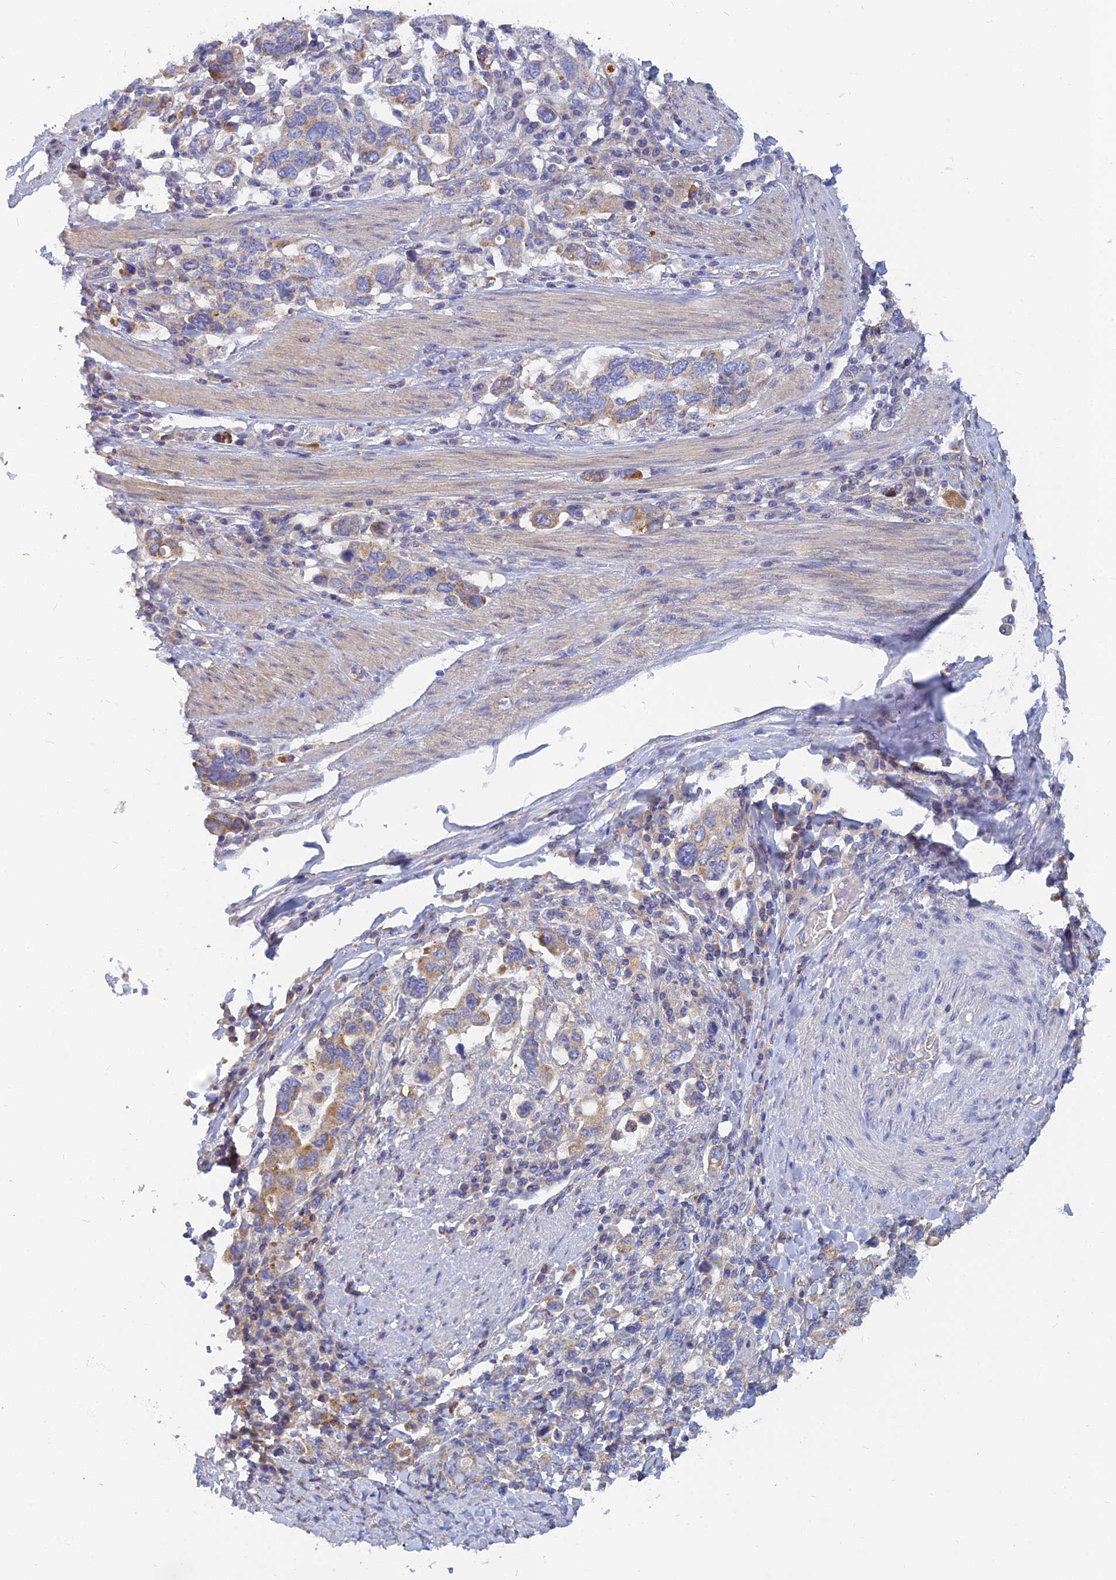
{"staining": {"intensity": "moderate", "quantity": "<25%", "location": "cytoplasmic/membranous"}, "tissue": "stomach cancer", "cell_type": "Tumor cells", "image_type": "cancer", "snomed": [{"axis": "morphology", "description": "Adenocarcinoma, NOS"}, {"axis": "topography", "description": "Stomach, upper"}, {"axis": "topography", "description": "Stomach"}], "caption": "Immunohistochemical staining of stomach cancer exhibits low levels of moderate cytoplasmic/membranous protein expression in approximately <25% of tumor cells.", "gene": "CACNA1B", "patient": {"sex": "male", "age": 62}}